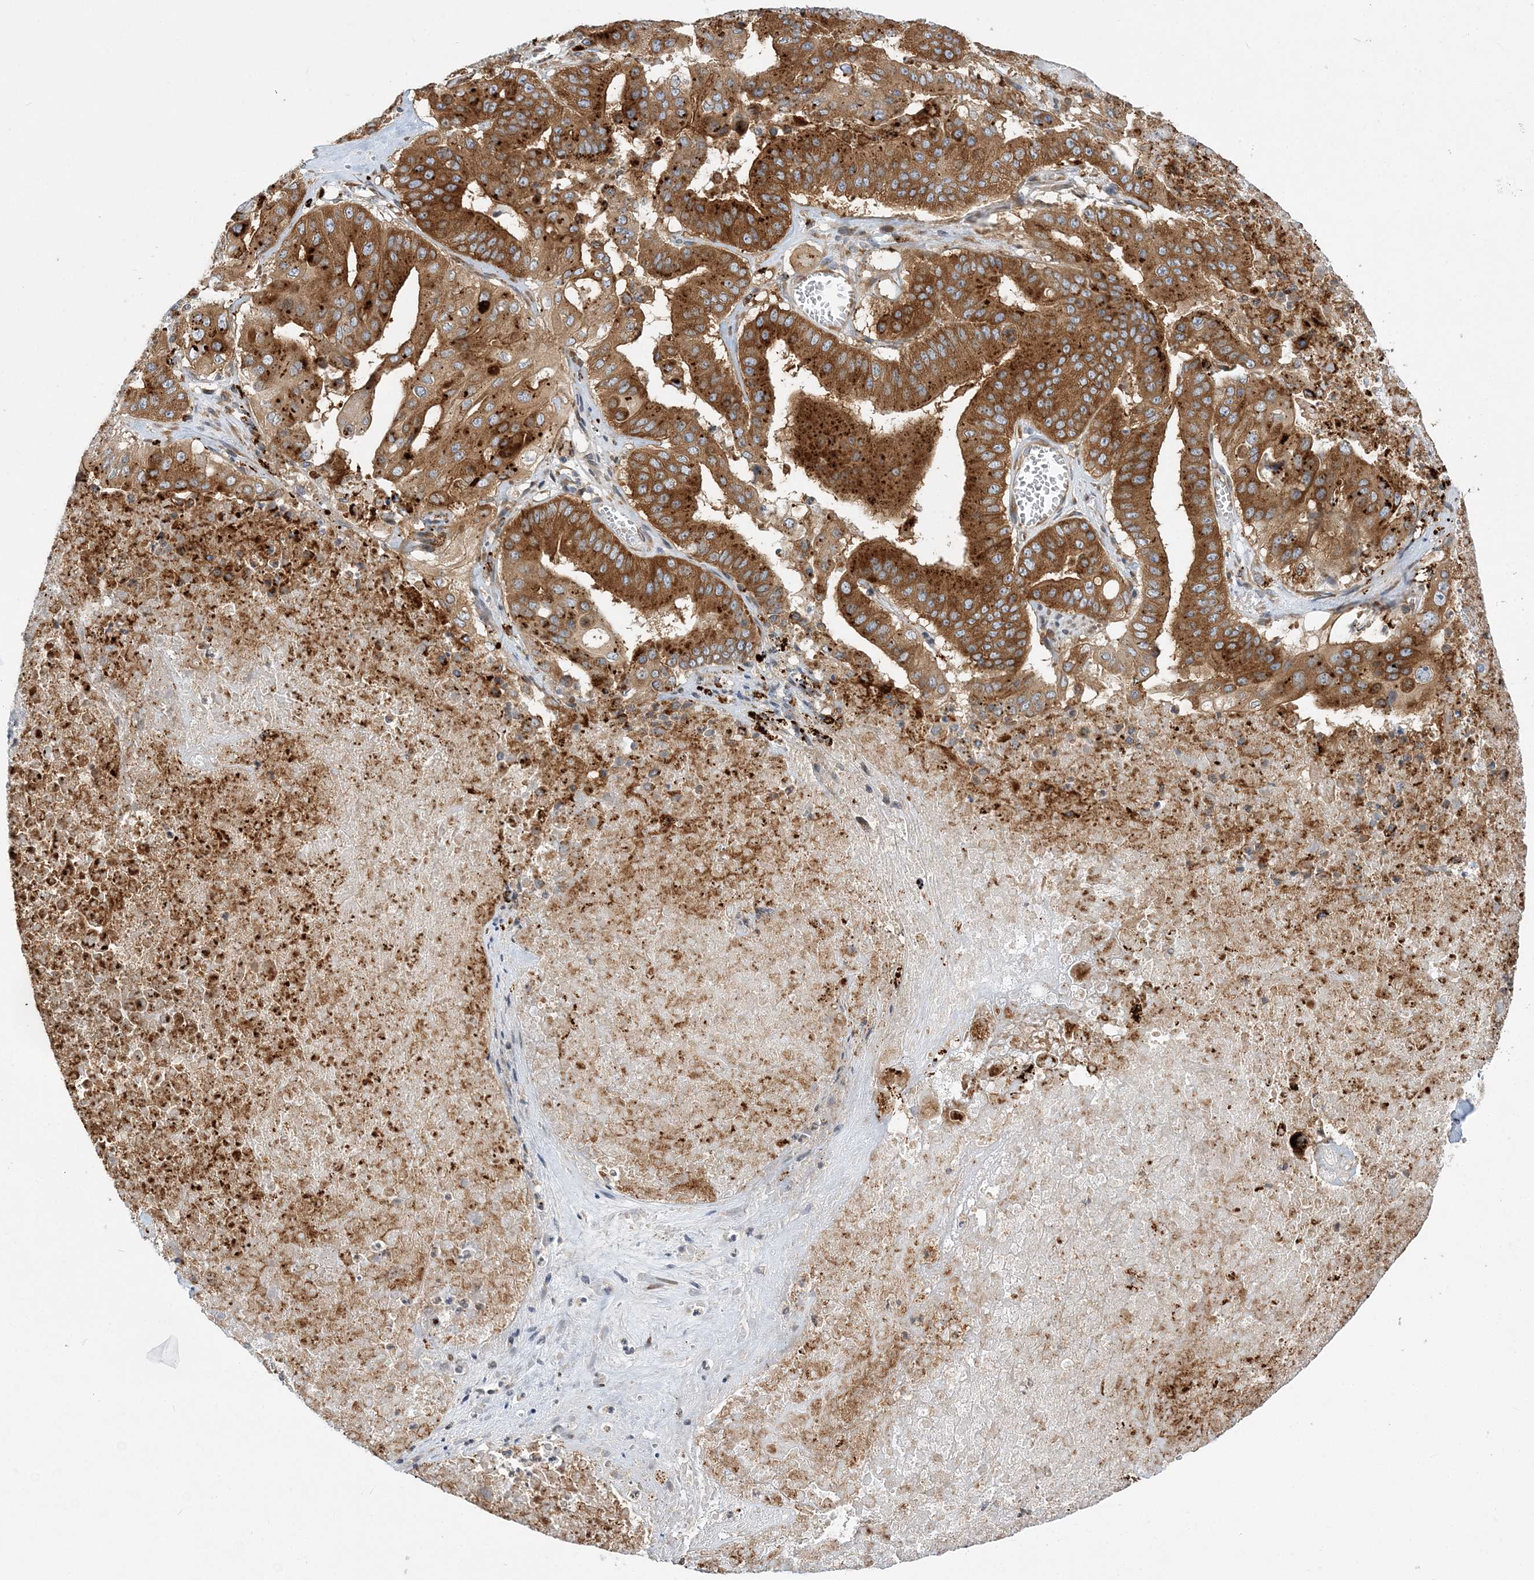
{"staining": {"intensity": "strong", "quantity": ">75%", "location": "cytoplasmic/membranous"}, "tissue": "pancreatic cancer", "cell_type": "Tumor cells", "image_type": "cancer", "snomed": [{"axis": "morphology", "description": "Adenocarcinoma, NOS"}, {"axis": "topography", "description": "Pancreas"}], "caption": "Tumor cells reveal high levels of strong cytoplasmic/membranous expression in about >75% of cells in human pancreatic cancer.", "gene": "LARP4B", "patient": {"sex": "female", "age": 77}}